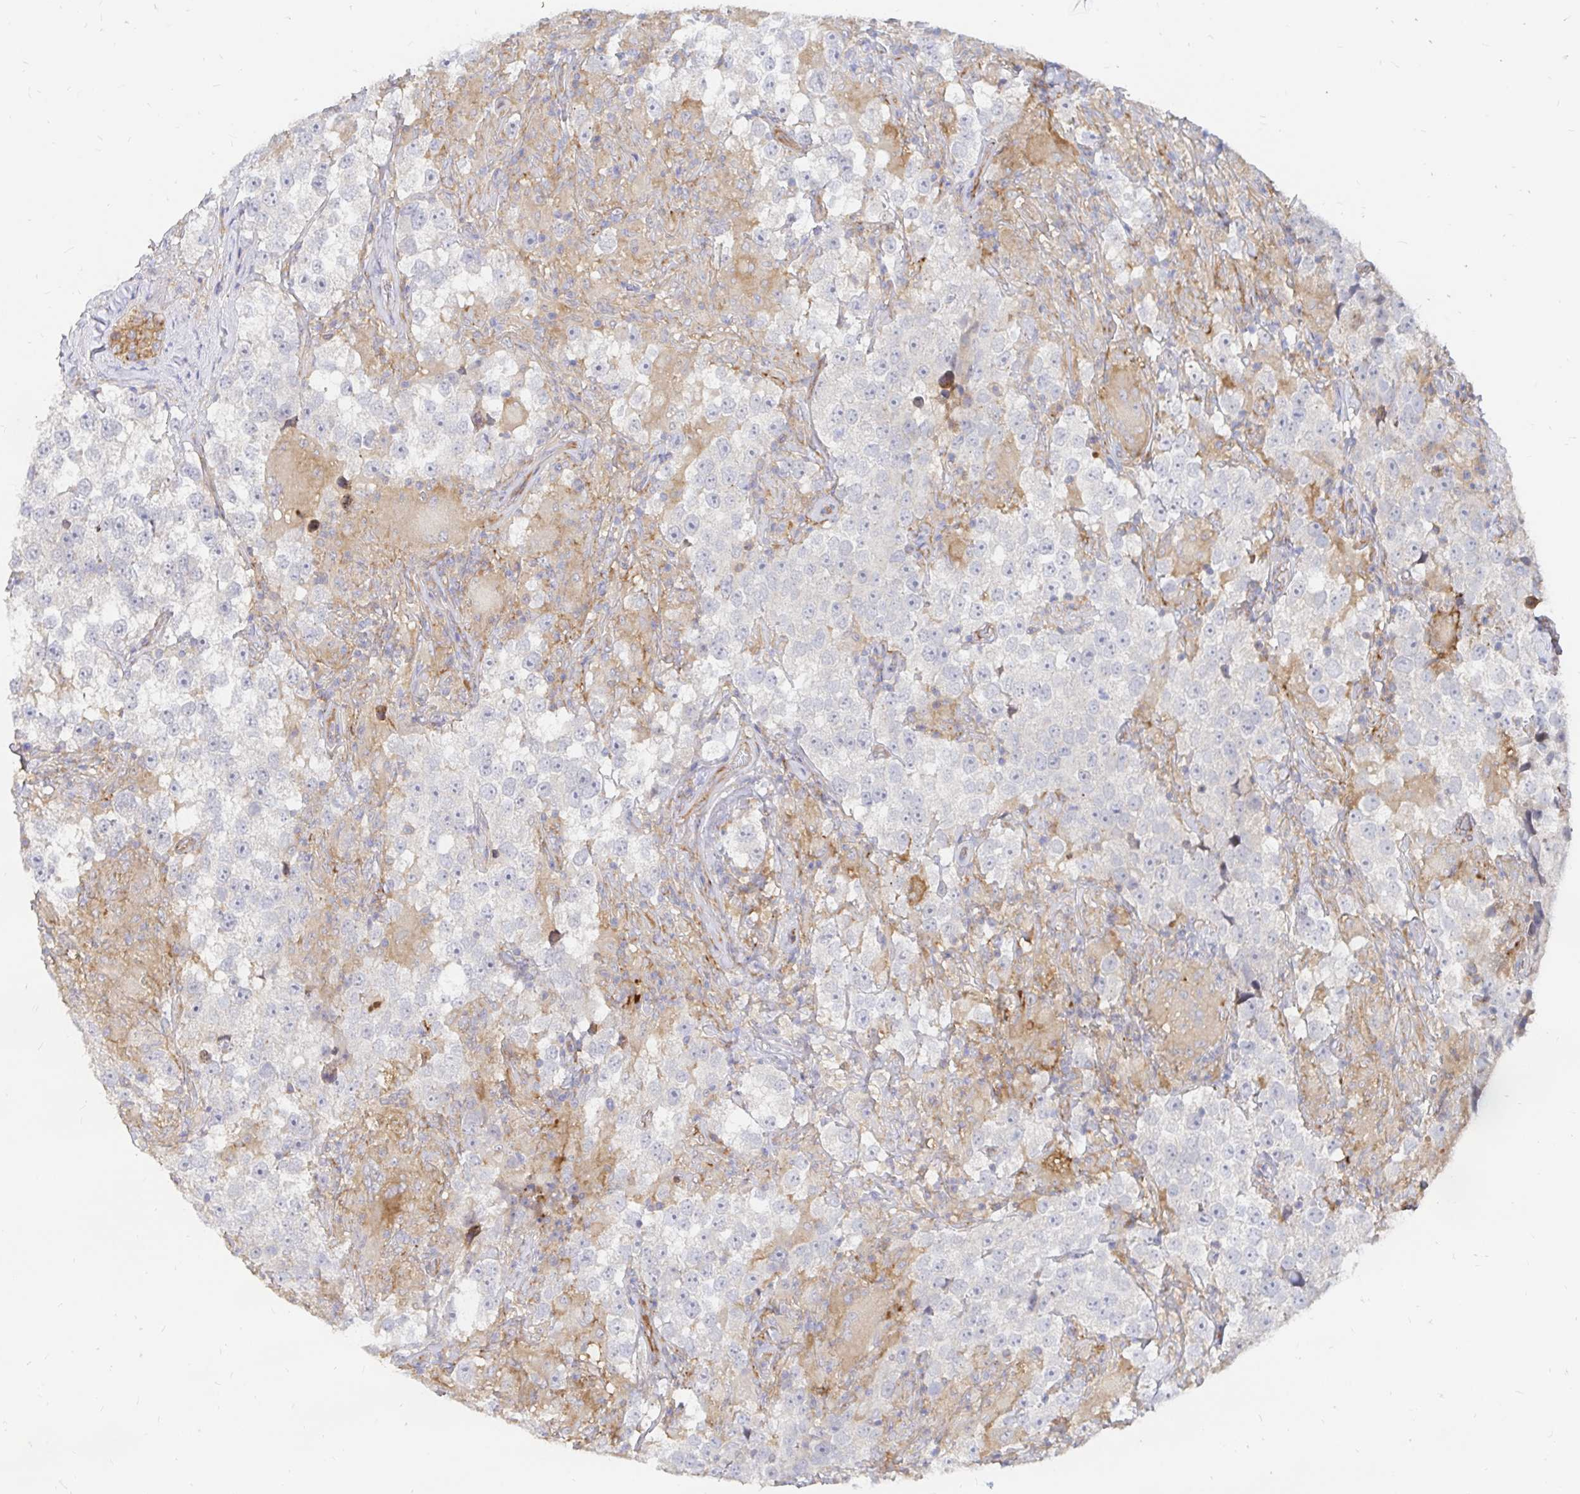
{"staining": {"intensity": "negative", "quantity": "none", "location": "none"}, "tissue": "testis cancer", "cell_type": "Tumor cells", "image_type": "cancer", "snomed": [{"axis": "morphology", "description": "Seminoma, NOS"}, {"axis": "topography", "description": "Testis"}], "caption": "Immunohistochemistry of testis cancer demonstrates no positivity in tumor cells. (Brightfield microscopy of DAB IHC at high magnification).", "gene": "KCTD19", "patient": {"sex": "male", "age": 46}}